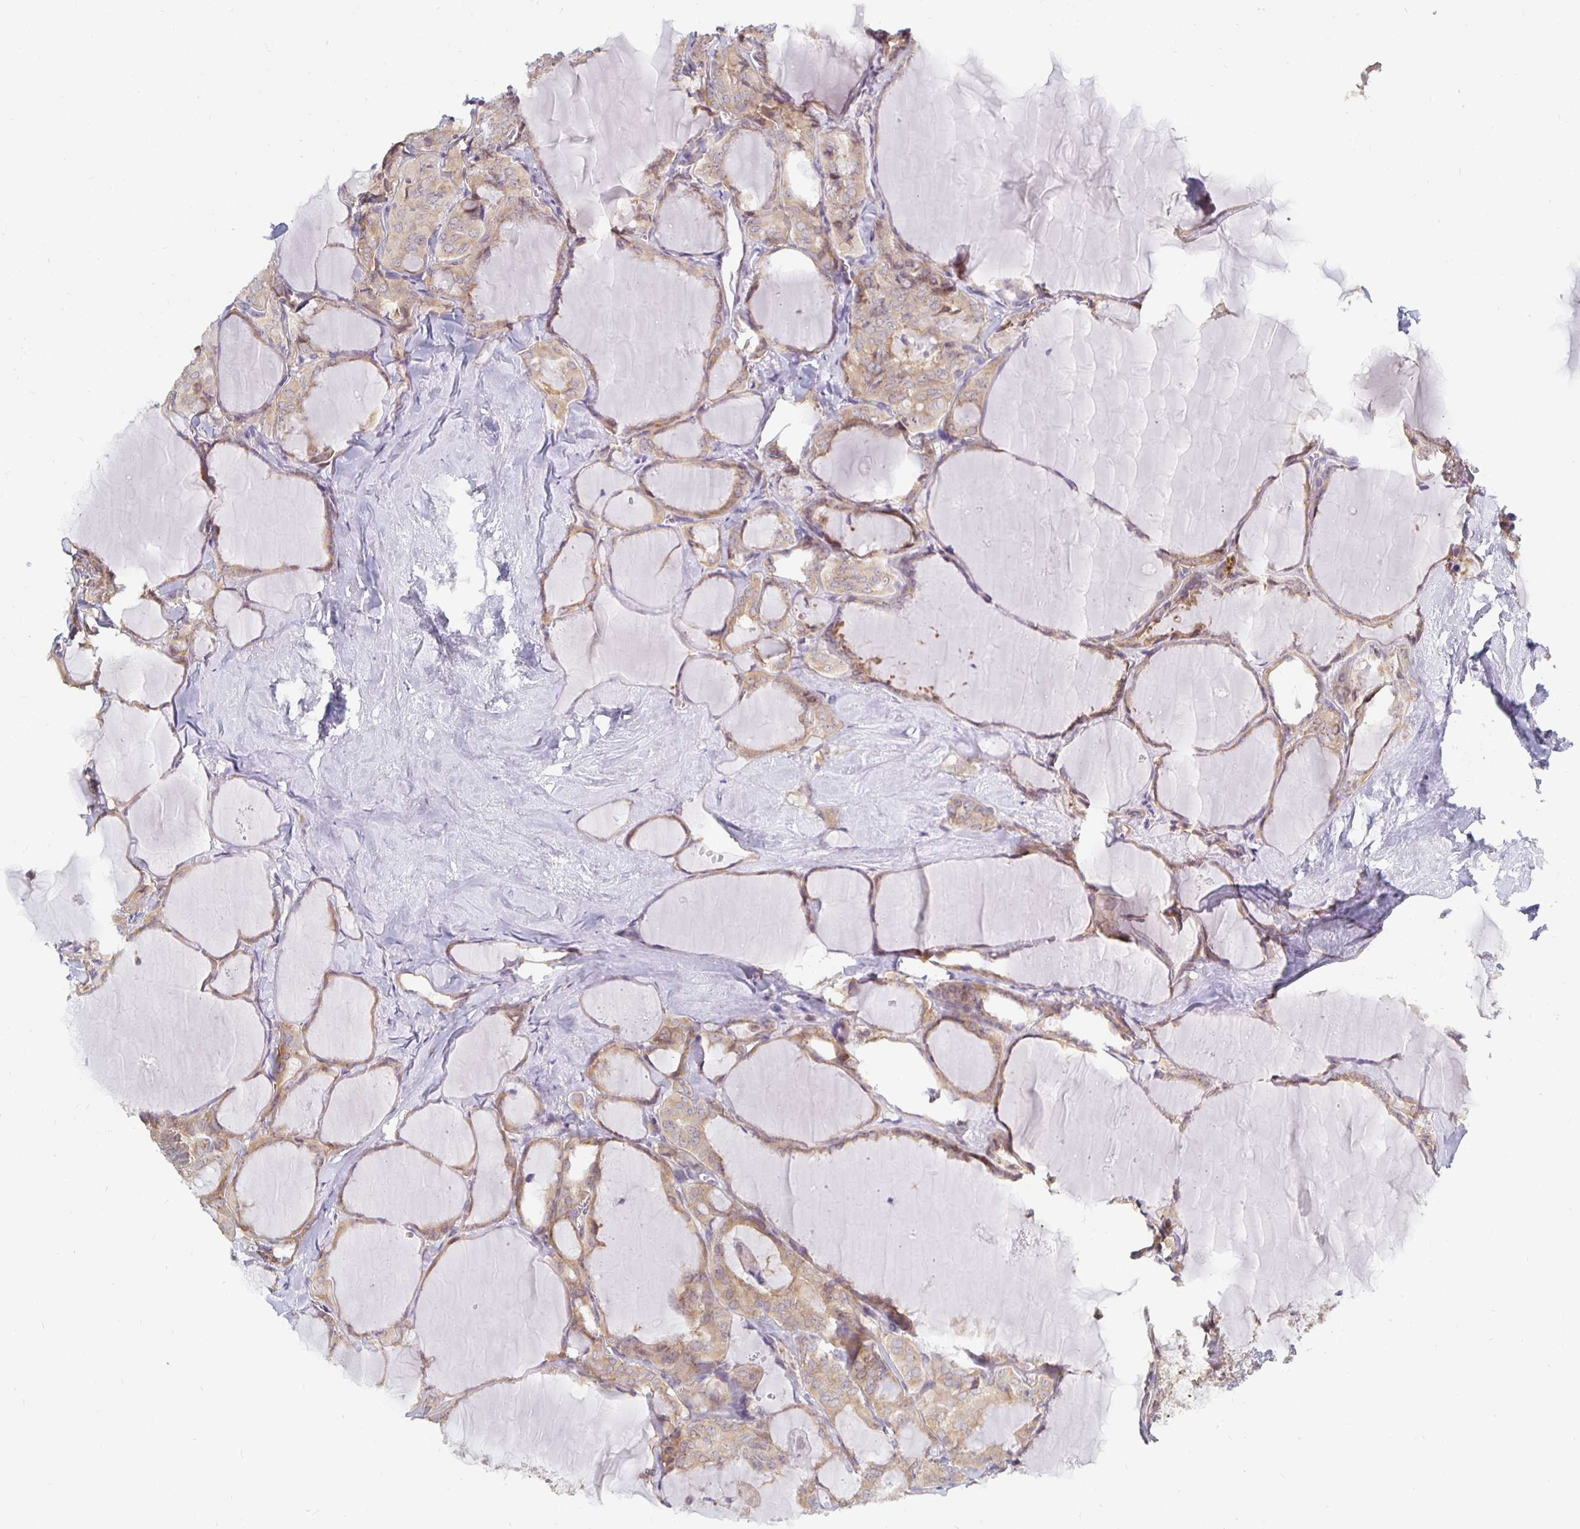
{"staining": {"intensity": "weak", "quantity": ">75%", "location": "cytoplasmic/membranous"}, "tissue": "thyroid cancer", "cell_type": "Tumor cells", "image_type": "cancer", "snomed": [{"axis": "morphology", "description": "Papillary adenocarcinoma, NOS"}, {"axis": "topography", "description": "Thyroid gland"}], "caption": "An immunohistochemistry photomicrograph of neoplastic tissue is shown. Protein staining in brown shows weak cytoplasmic/membranous positivity in papillary adenocarcinoma (thyroid) within tumor cells.", "gene": "PDAP1", "patient": {"sex": "male", "age": 30}}